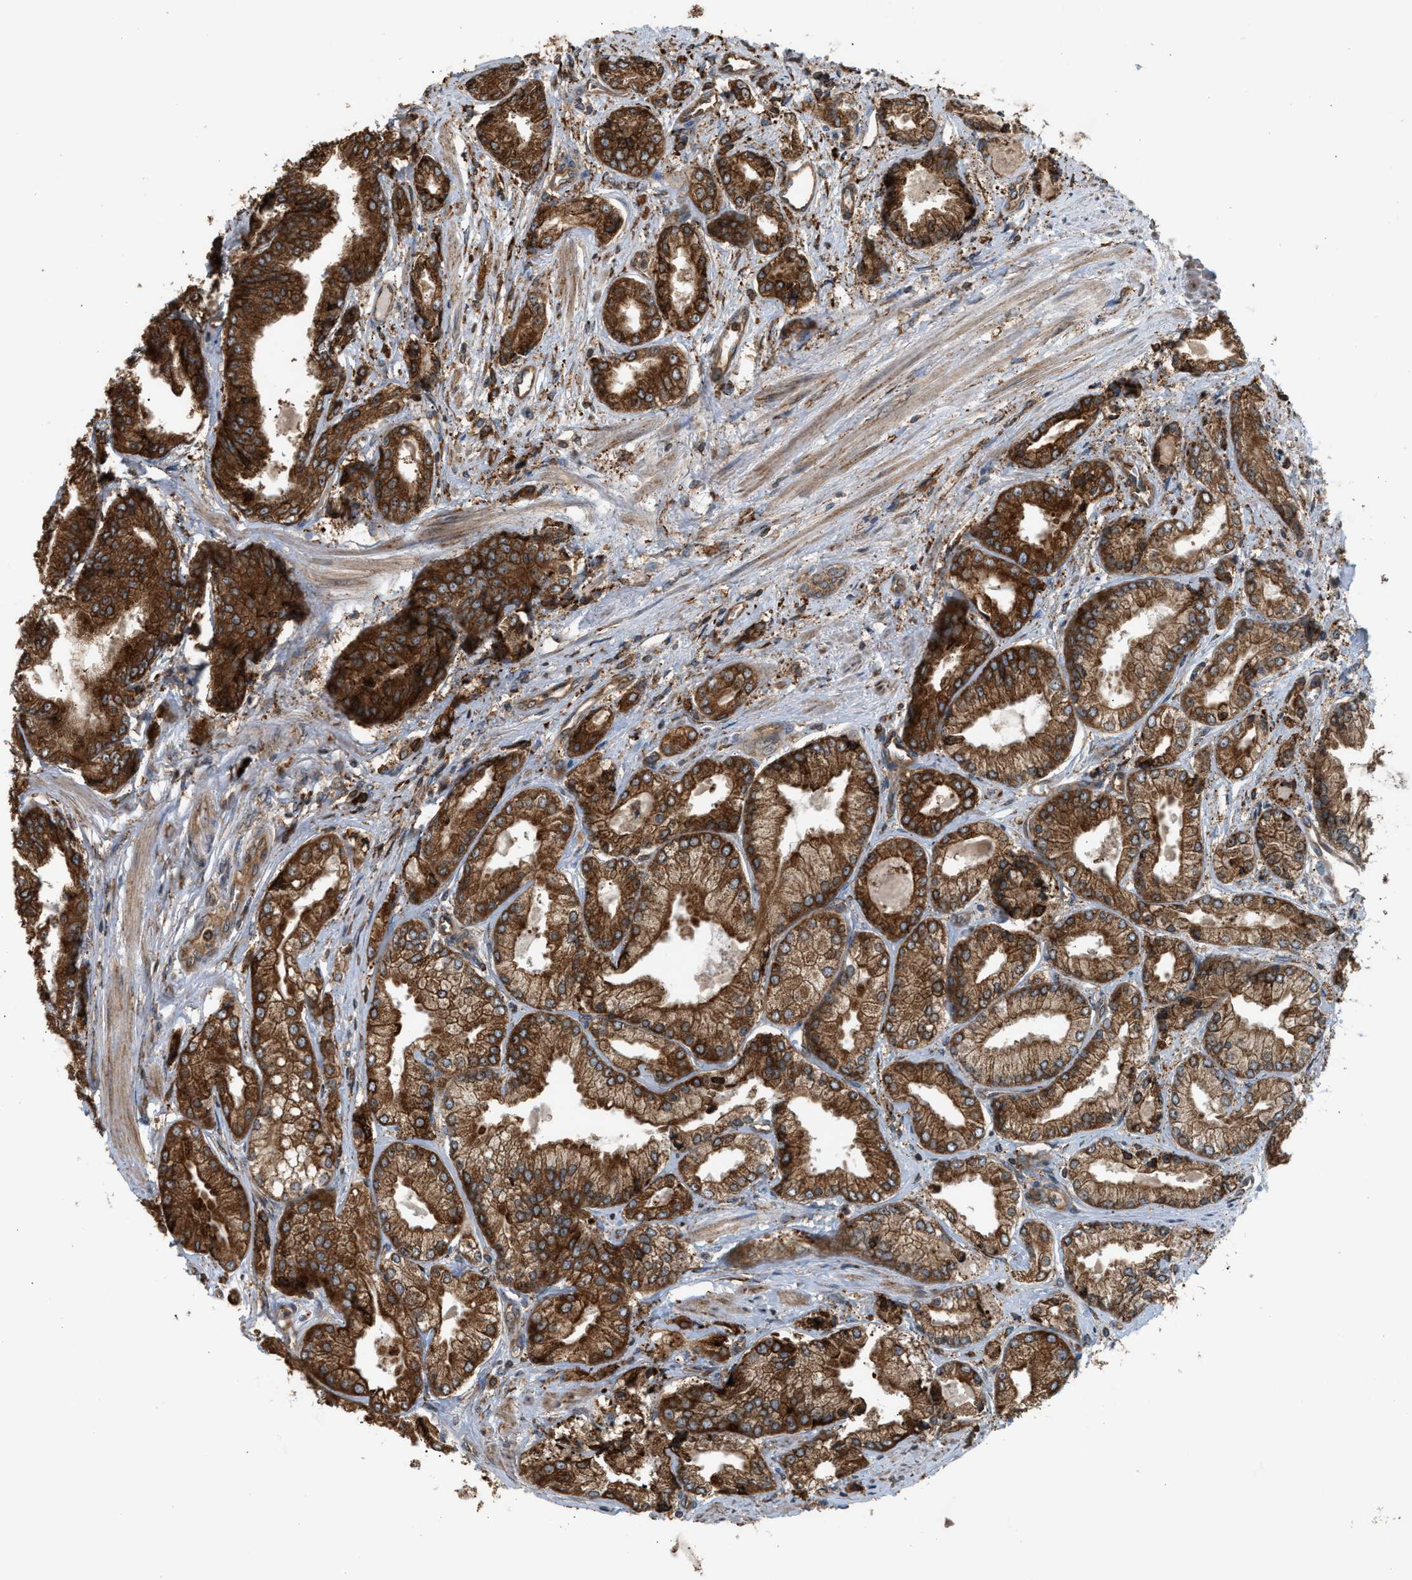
{"staining": {"intensity": "strong", "quantity": ">75%", "location": "cytoplasmic/membranous"}, "tissue": "prostate cancer", "cell_type": "Tumor cells", "image_type": "cancer", "snomed": [{"axis": "morphology", "description": "Adenocarcinoma, Low grade"}, {"axis": "topography", "description": "Prostate"}], "caption": "Immunohistochemistry micrograph of low-grade adenocarcinoma (prostate) stained for a protein (brown), which exhibits high levels of strong cytoplasmic/membranous expression in approximately >75% of tumor cells.", "gene": "BAIAP2L1", "patient": {"sex": "male", "age": 52}}